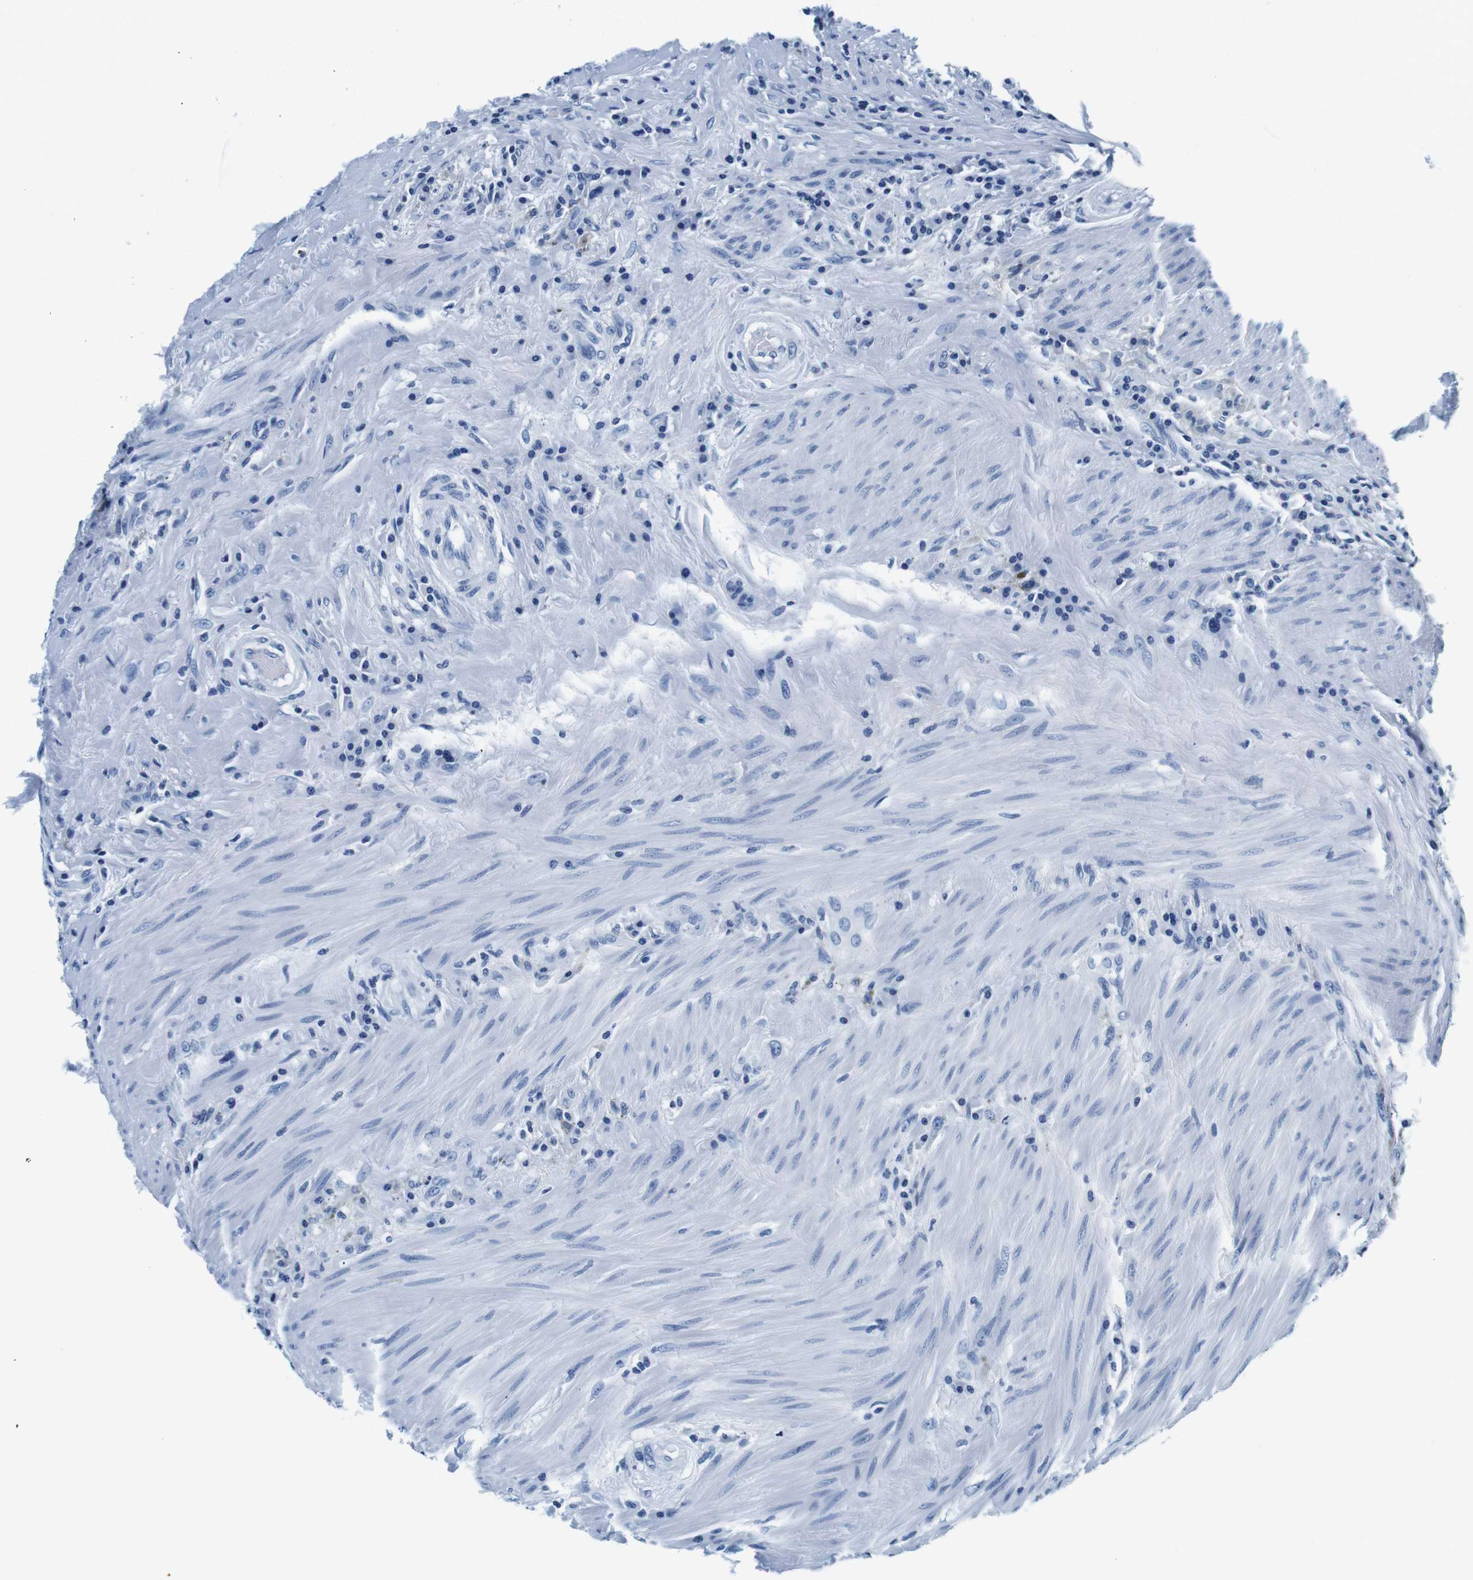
{"staining": {"intensity": "negative", "quantity": "none", "location": "none"}, "tissue": "colorectal cancer", "cell_type": "Tumor cells", "image_type": "cancer", "snomed": [{"axis": "morphology", "description": "Adenocarcinoma, NOS"}, {"axis": "topography", "description": "Rectum"}], "caption": "This is an IHC image of human colorectal cancer (adenocarcinoma). There is no expression in tumor cells.", "gene": "ELANE", "patient": {"sex": "male", "age": 72}}